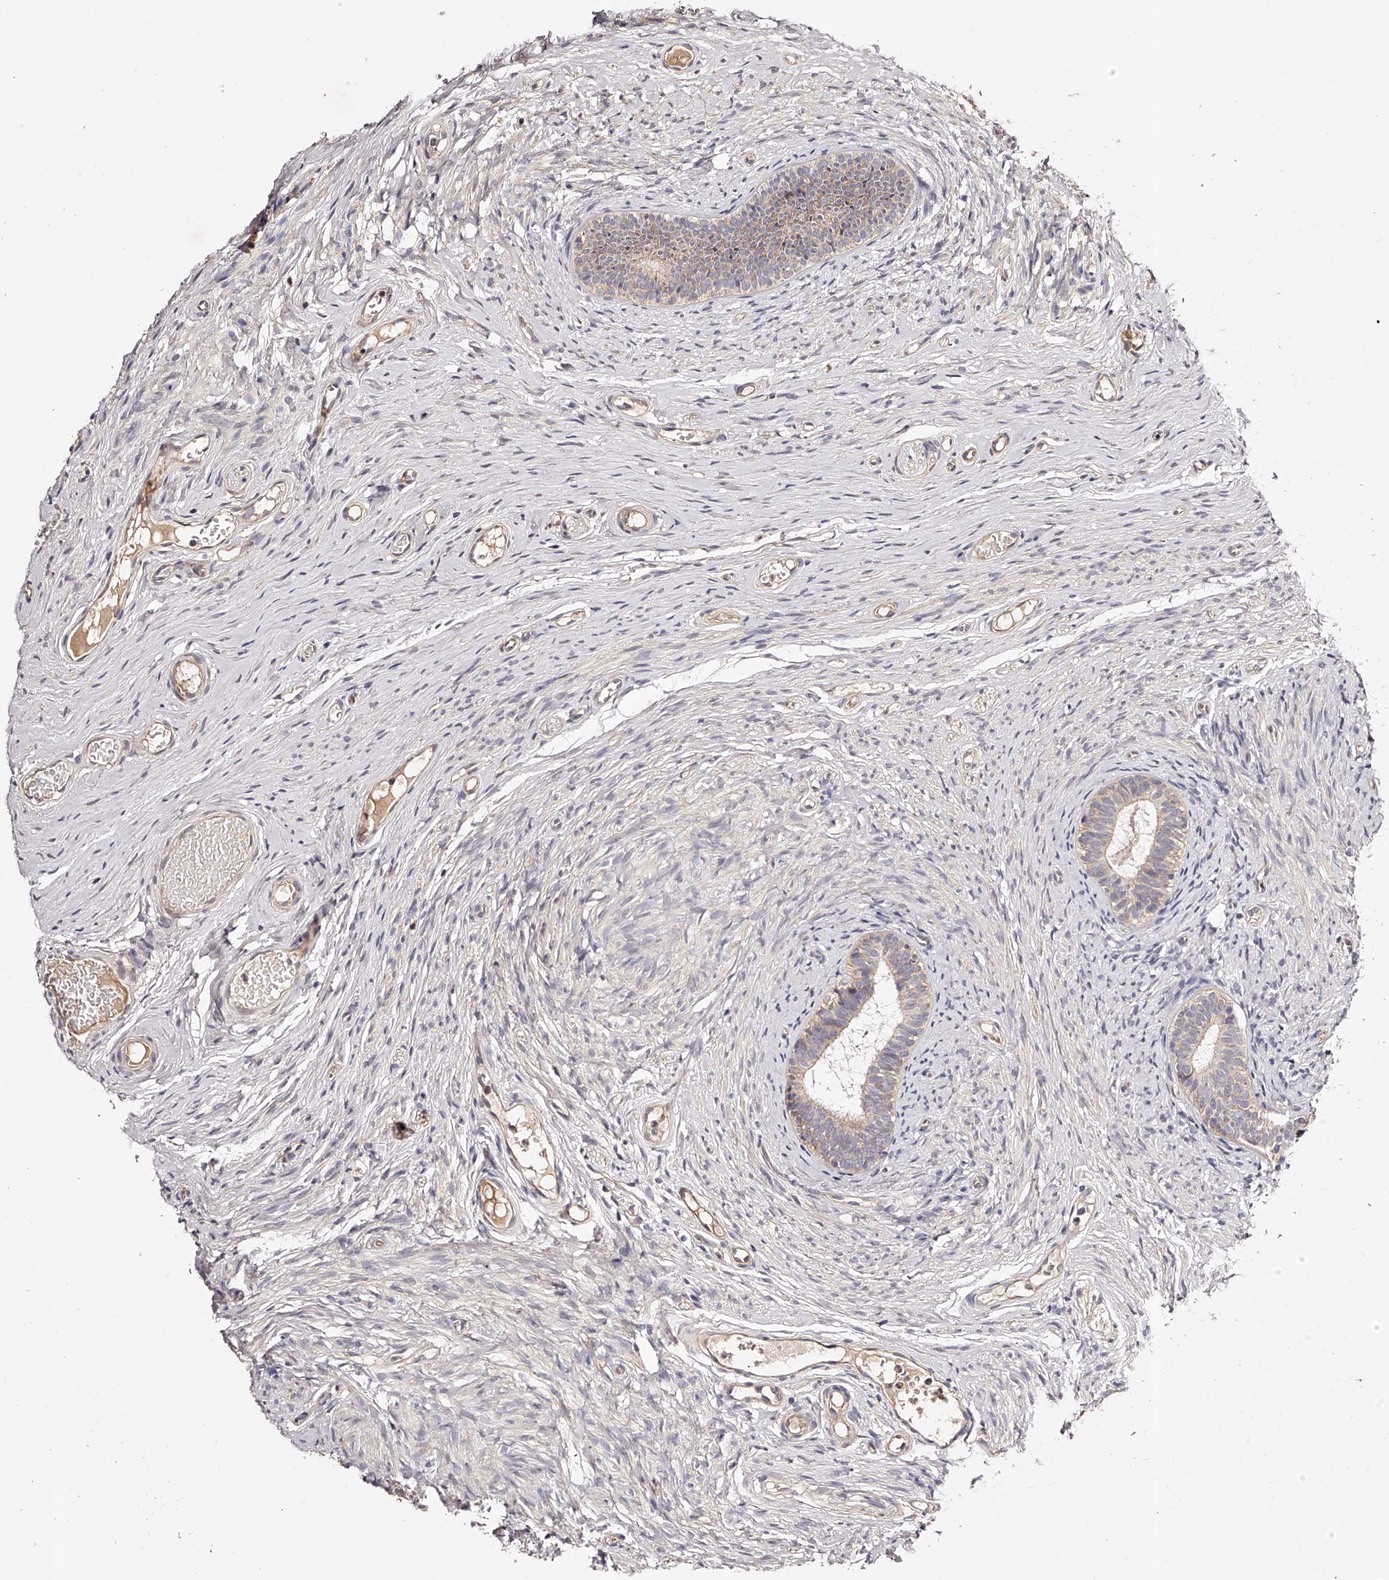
{"staining": {"intensity": "weak", "quantity": "25%-75%", "location": "cytoplasmic/membranous"}, "tissue": "epididymis", "cell_type": "Glandular cells", "image_type": "normal", "snomed": [{"axis": "morphology", "description": "Normal tissue, NOS"}, {"axis": "topography", "description": "Epididymis"}], "caption": "The immunohistochemical stain shows weak cytoplasmic/membranous positivity in glandular cells of benign epididymis. Using DAB (3,3'-diaminobenzidine) (brown) and hematoxylin (blue) stains, captured at high magnification using brightfield microscopy.", "gene": "USP21", "patient": {"sex": "male", "age": 9}}